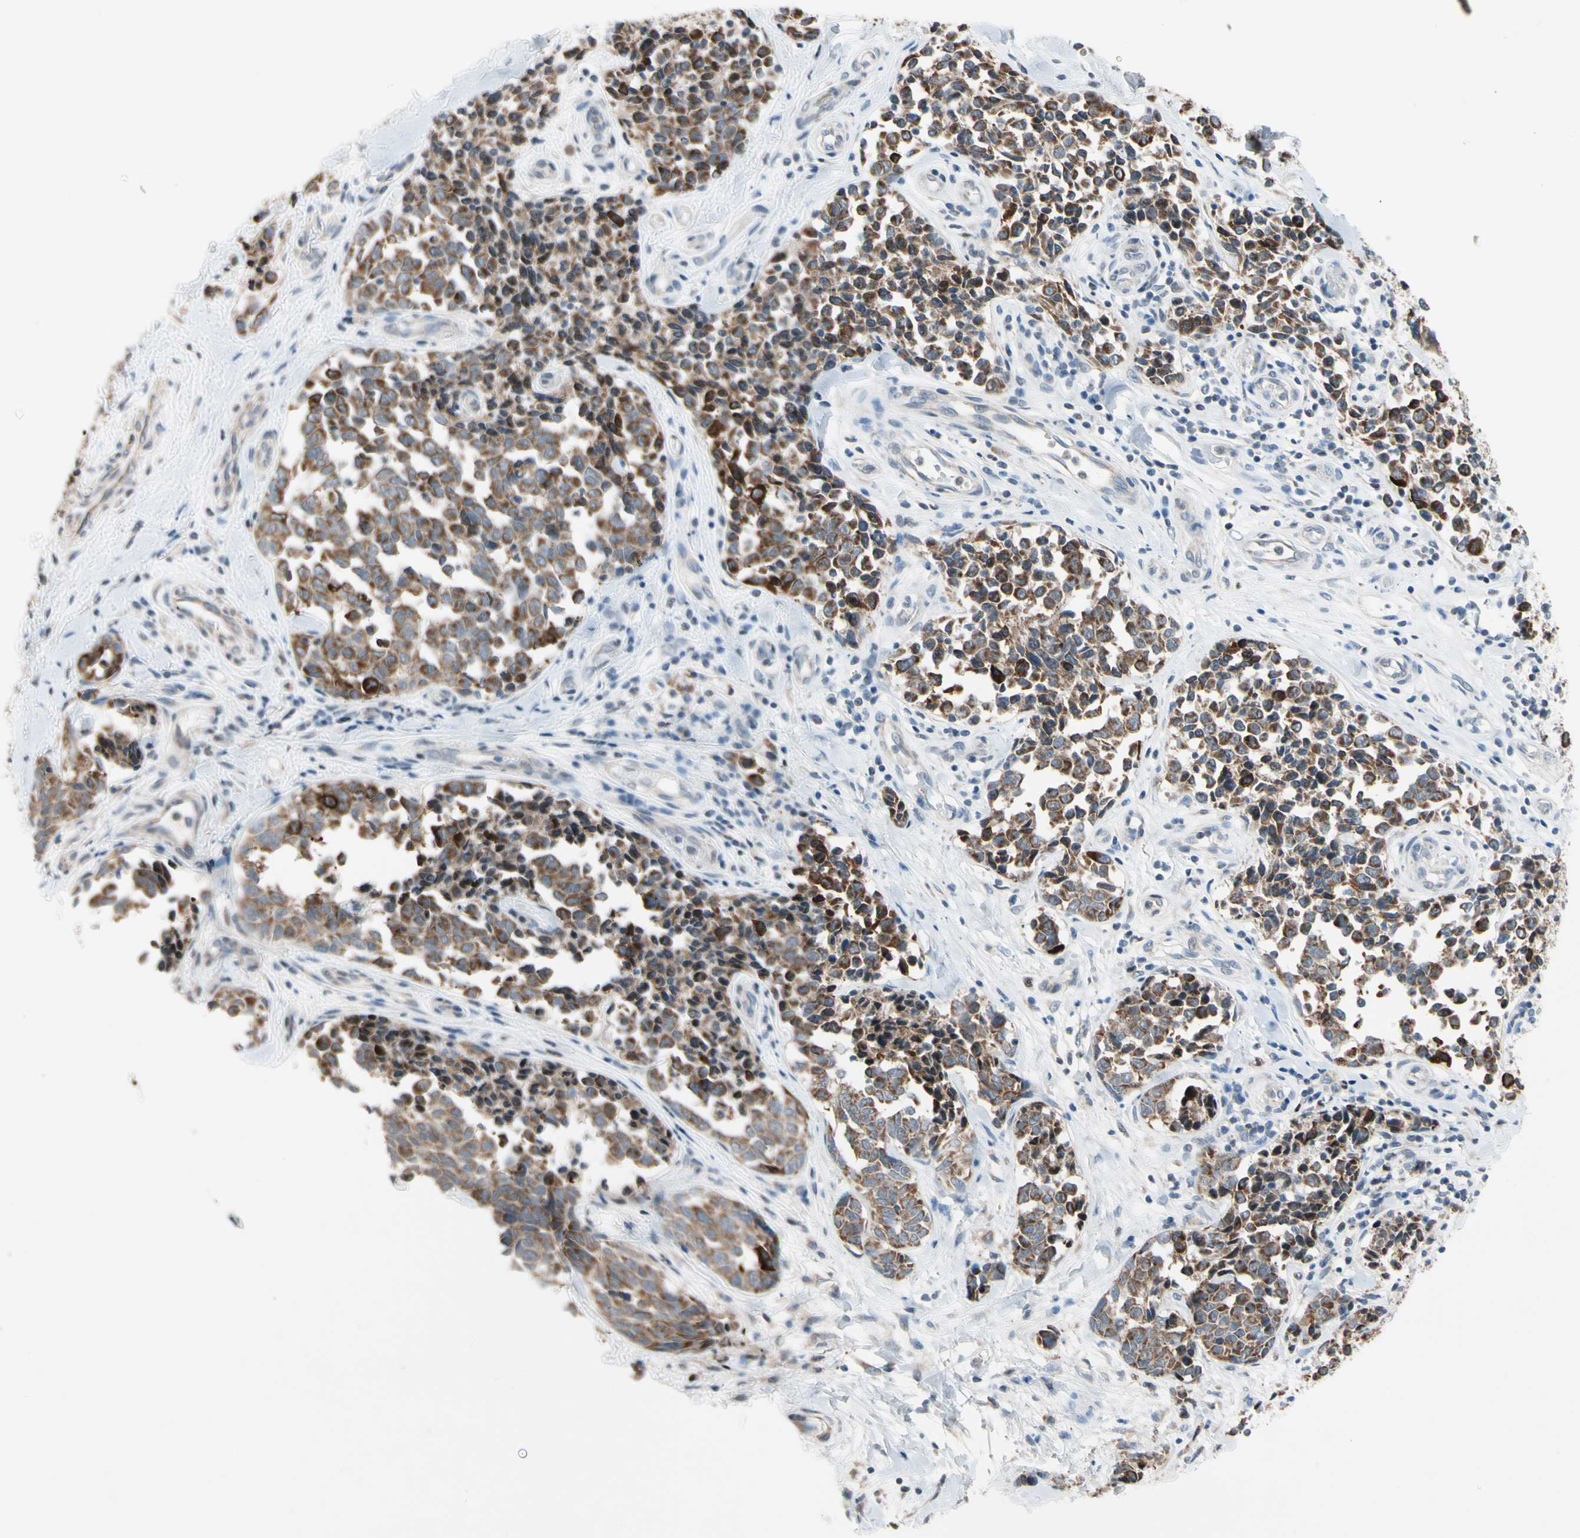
{"staining": {"intensity": "strong", "quantity": ">75%", "location": "cytoplasmic/membranous"}, "tissue": "melanoma", "cell_type": "Tumor cells", "image_type": "cancer", "snomed": [{"axis": "morphology", "description": "Malignant melanoma, NOS"}, {"axis": "topography", "description": "Skin"}], "caption": "IHC of human melanoma exhibits high levels of strong cytoplasmic/membranous positivity in approximately >75% of tumor cells.", "gene": "MARK1", "patient": {"sex": "female", "age": 64}}